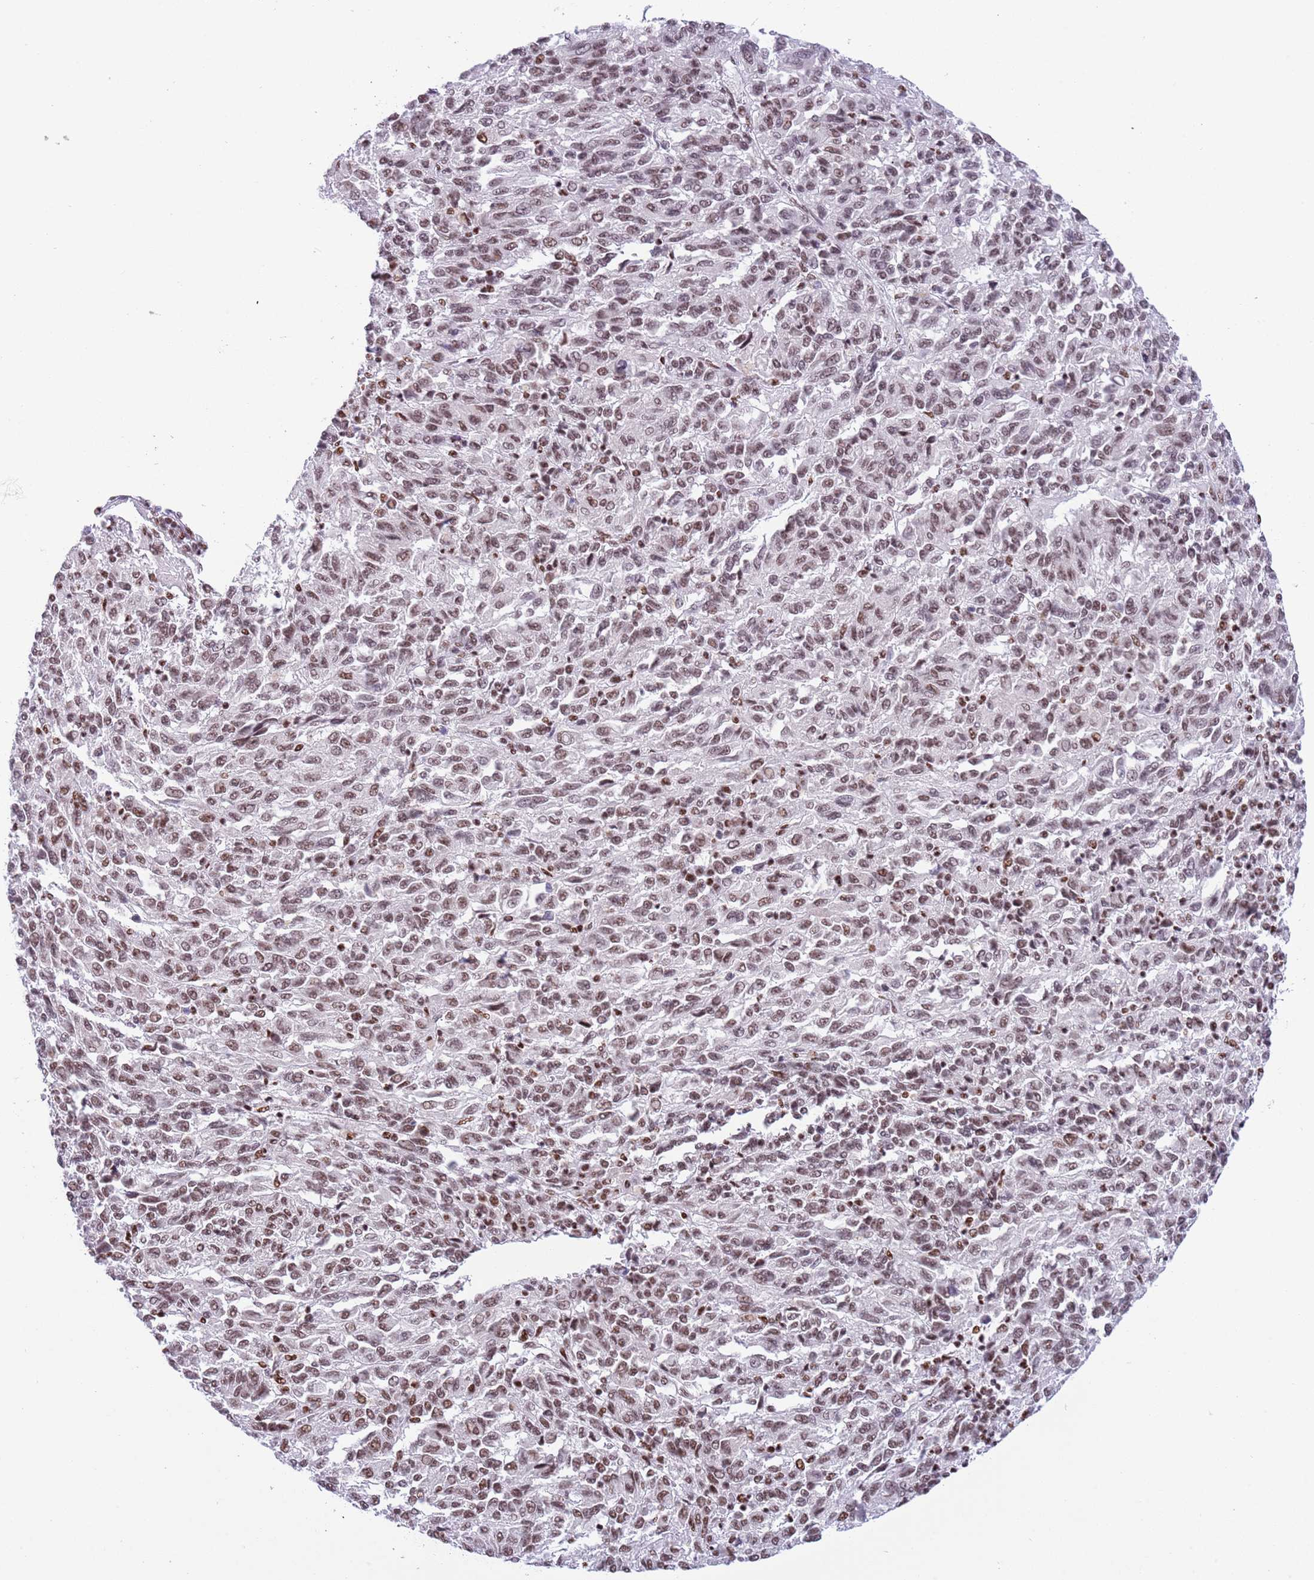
{"staining": {"intensity": "weak", "quantity": ">75%", "location": "nuclear"}, "tissue": "melanoma", "cell_type": "Tumor cells", "image_type": "cancer", "snomed": [{"axis": "morphology", "description": "Malignant melanoma, Metastatic site"}, {"axis": "topography", "description": "Lung"}], "caption": "Protein staining of melanoma tissue displays weak nuclear expression in about >75% of tumor cells.", "gene": "SF3A2", "patient": {"sex": "male", "age": 64}}